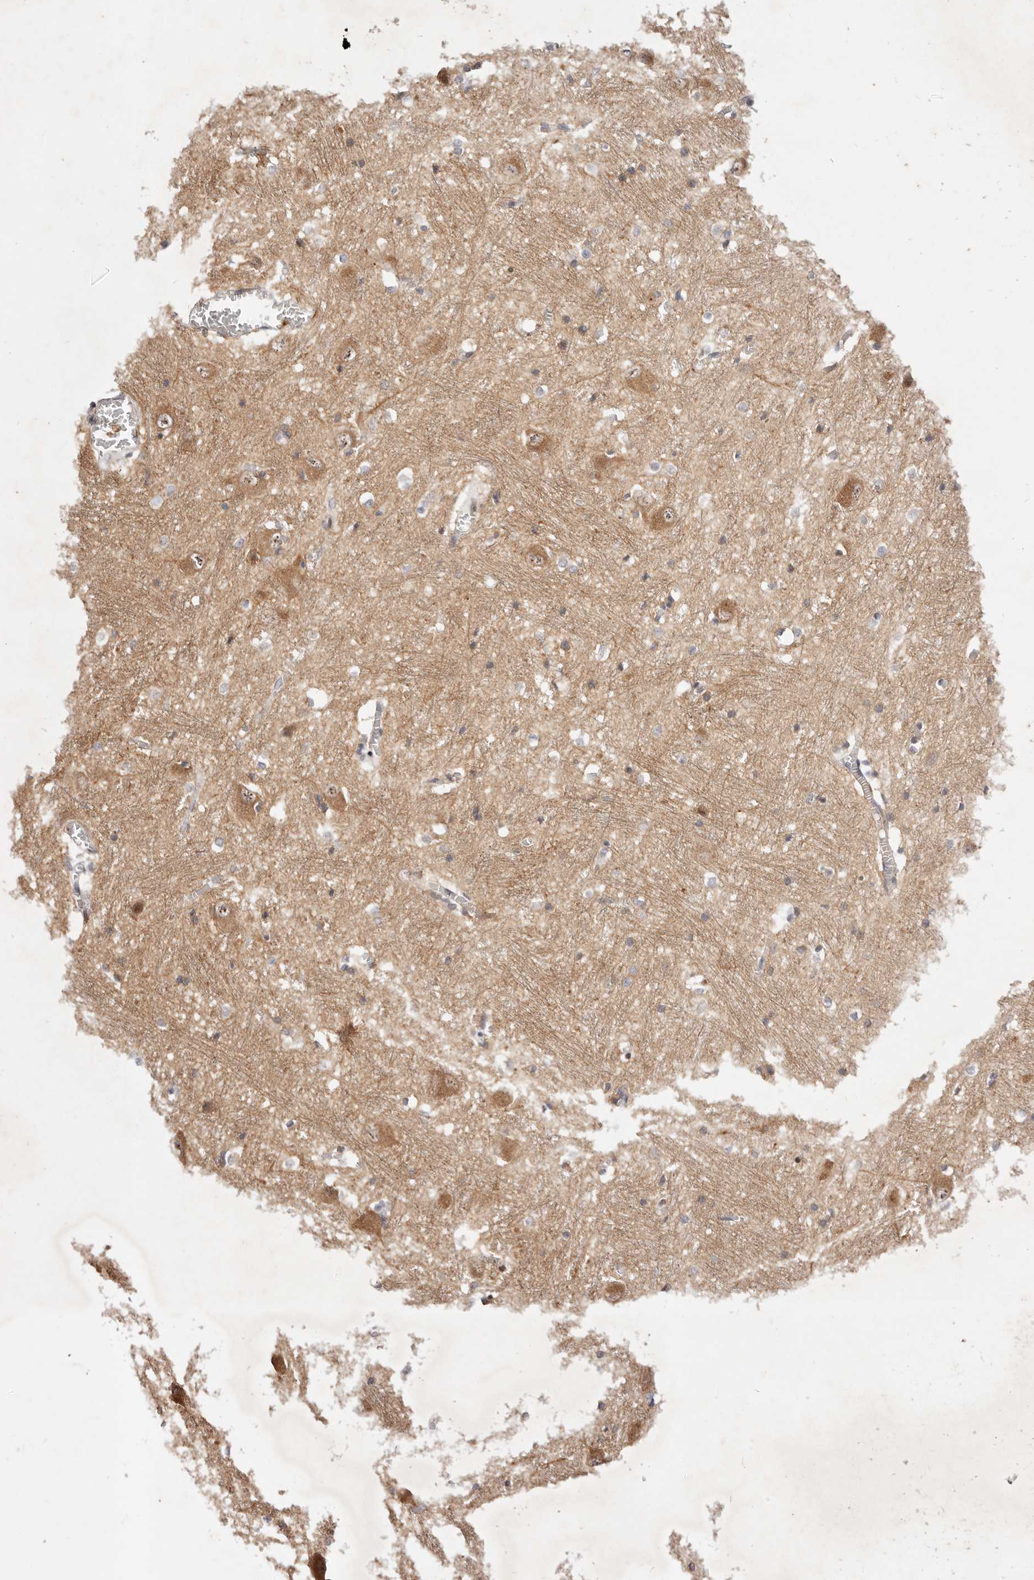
{"staining": {"intensity": "weak", "quantity": "25%-75%", "location": "nuclear"}, "tissue": "caudate", "cell_type": "Glial cells", "image_type": "normal", "snomed": [{"axis": "morphology", "description": "Normal tissue, NOS"}, {"axis": "topography", "description": "Lateral ventricle wall"}], "caption": "Weak nuclear positivity is appreciated in approximately 25%-75% of glial cells in normal caudate.", "gene": "WRN", "patient": {"sex": "male", "age": 37}}